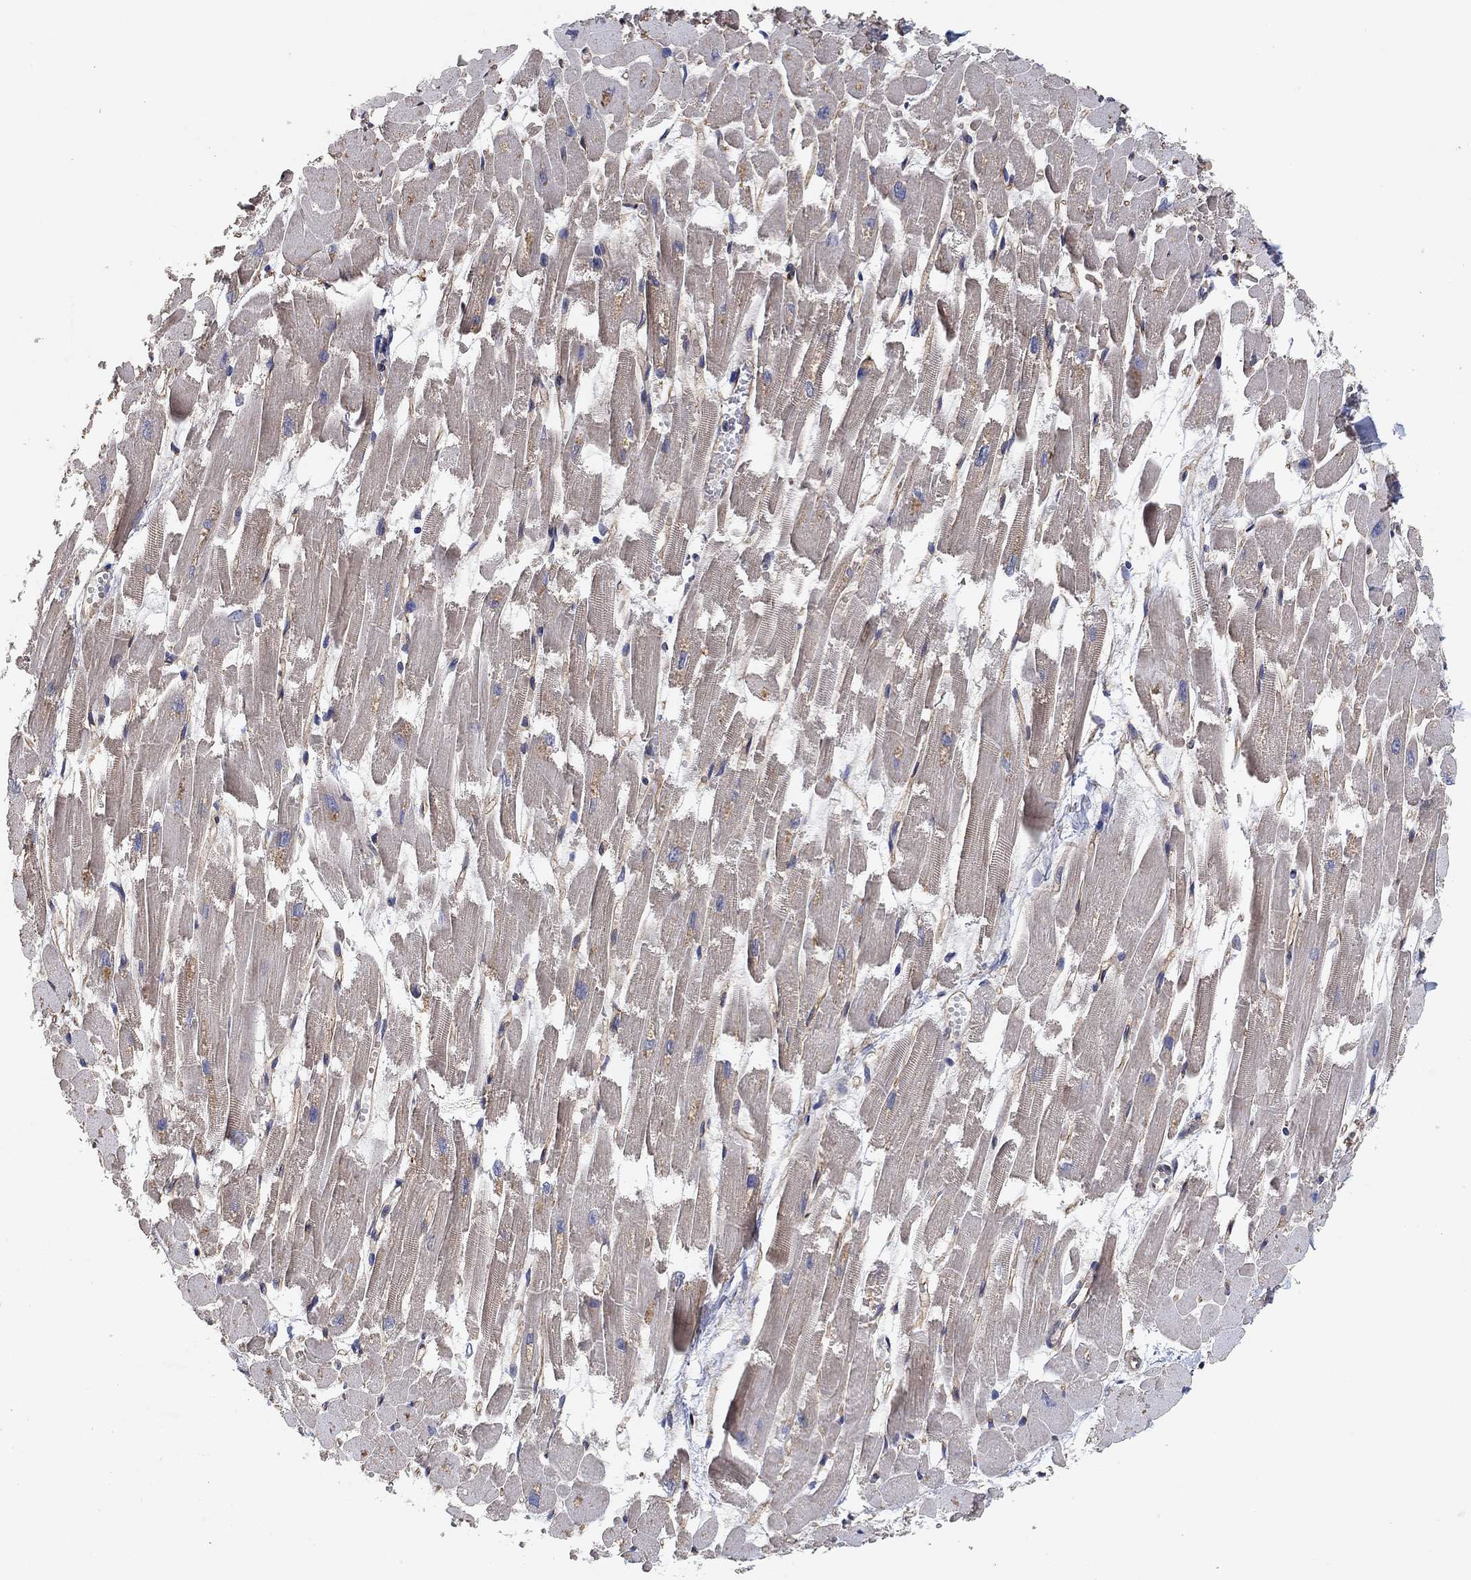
{"staining": {"intensity": "negative", "quantity": "none", "location": "none"}, "tissue": "heart muscle", "cell_type": "Cardiomyocytes", "image_type": "normal", "snomed": [{"axis": "morphology", "description": "Normal tissue, NOS"}, {"axis": "topography", "description": "Heart"}], "caption": "Histopathology image shows no significant protein expression in cardiomyocytes of normal heart muscle.", "gene": "MCUR1", "patient": {"sex": "female", "age": 52}}